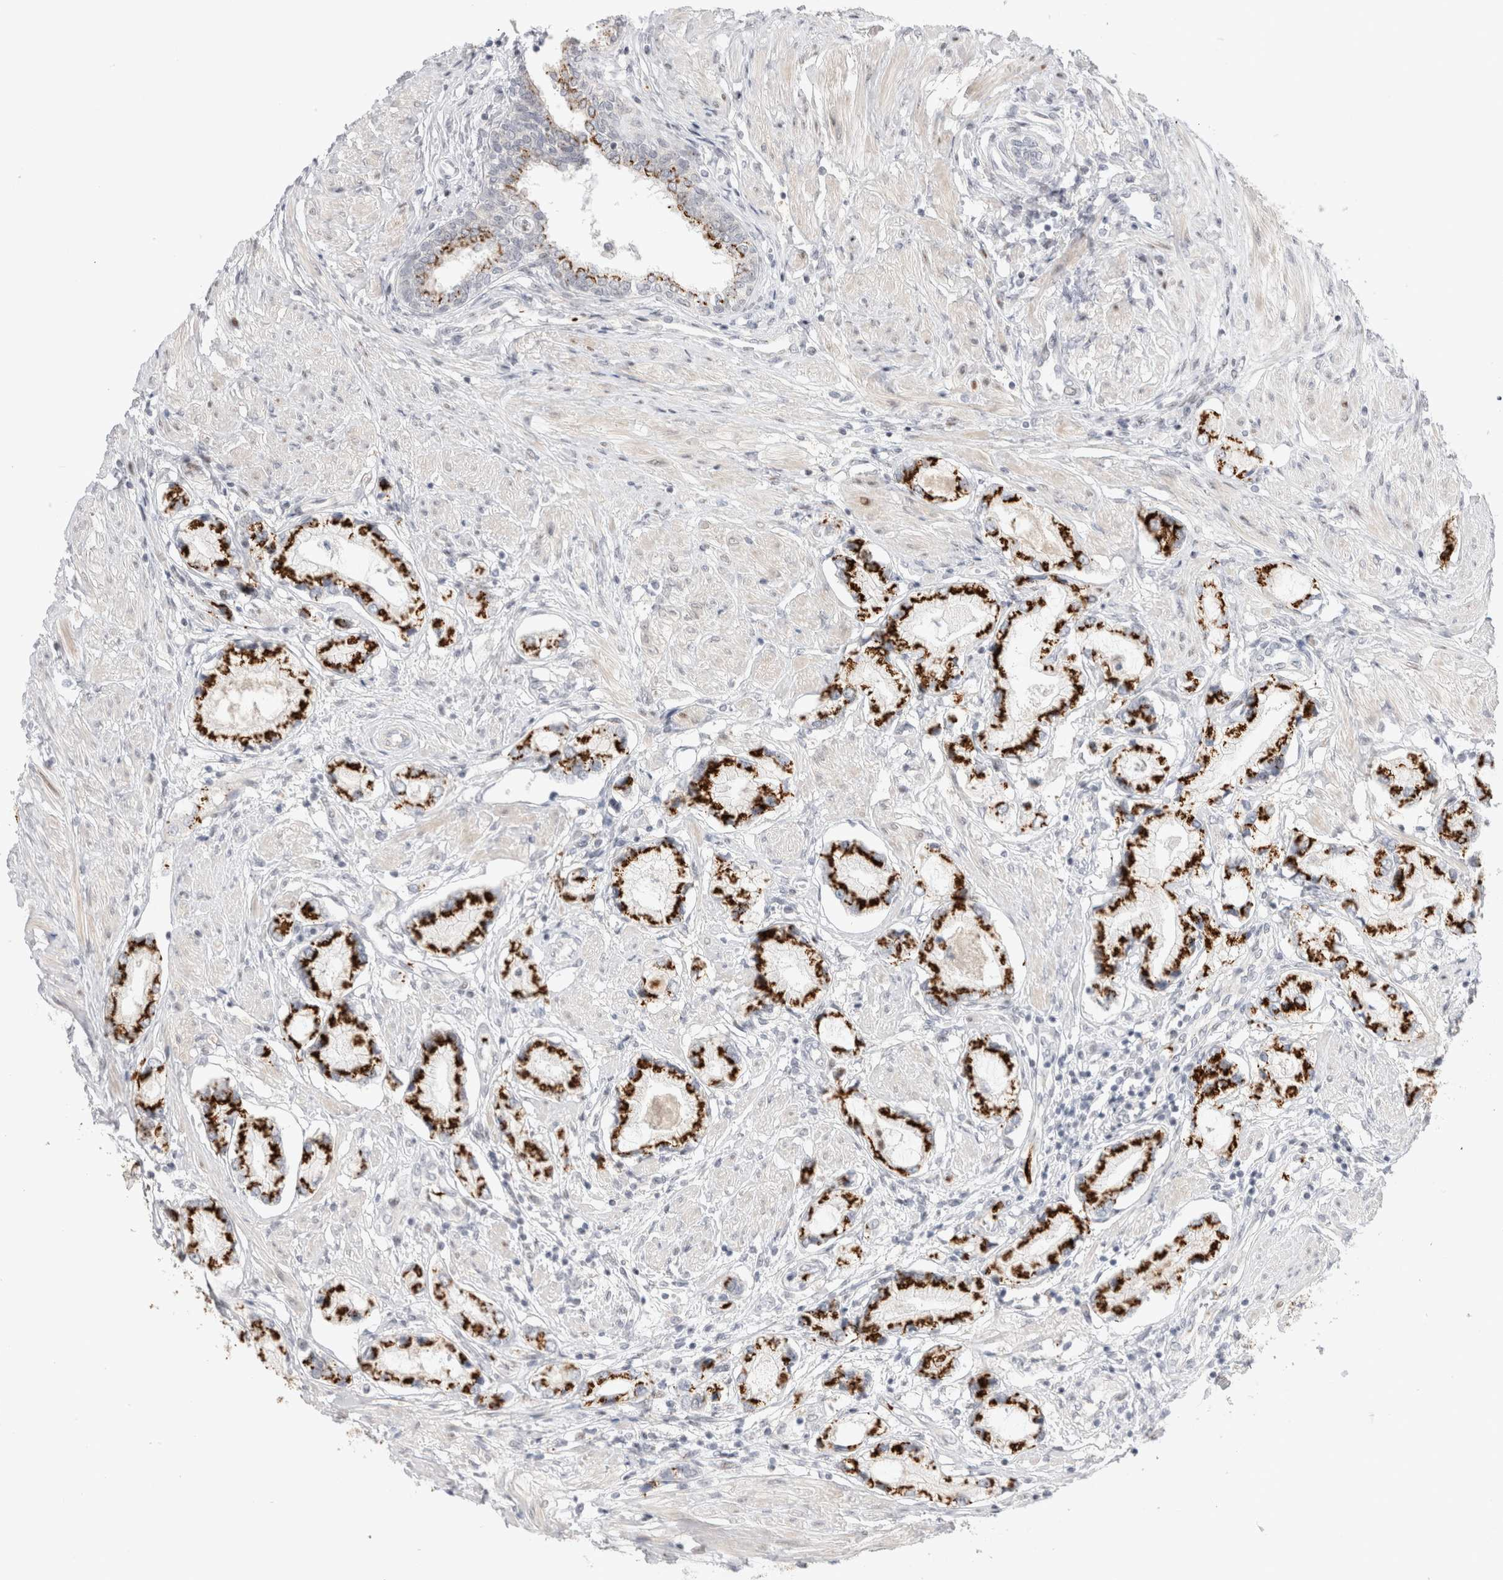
{"staining": {"intensity": "strong", "quantity": ">75%", "location": "cytoplasmic/membranous"}, "tissue": "prostate cancer", "cell_type": "Tumor cells", "image_type": "cancer", "snomed": [{"axis": "morphology", "description": "Adenocarcinoma, Low grade"}, {"axis": "topography", "description": "Prostate"}], "caption": "Immunohistochemistry photomicrograph of prostate cancer stained for a protein (brown), which displays high levels of strong cytoplasmic/membranous expression in approximately >75% of tumor cells.", "gene": "VPS28", "patient": {"sex": "male", "age": 71}}